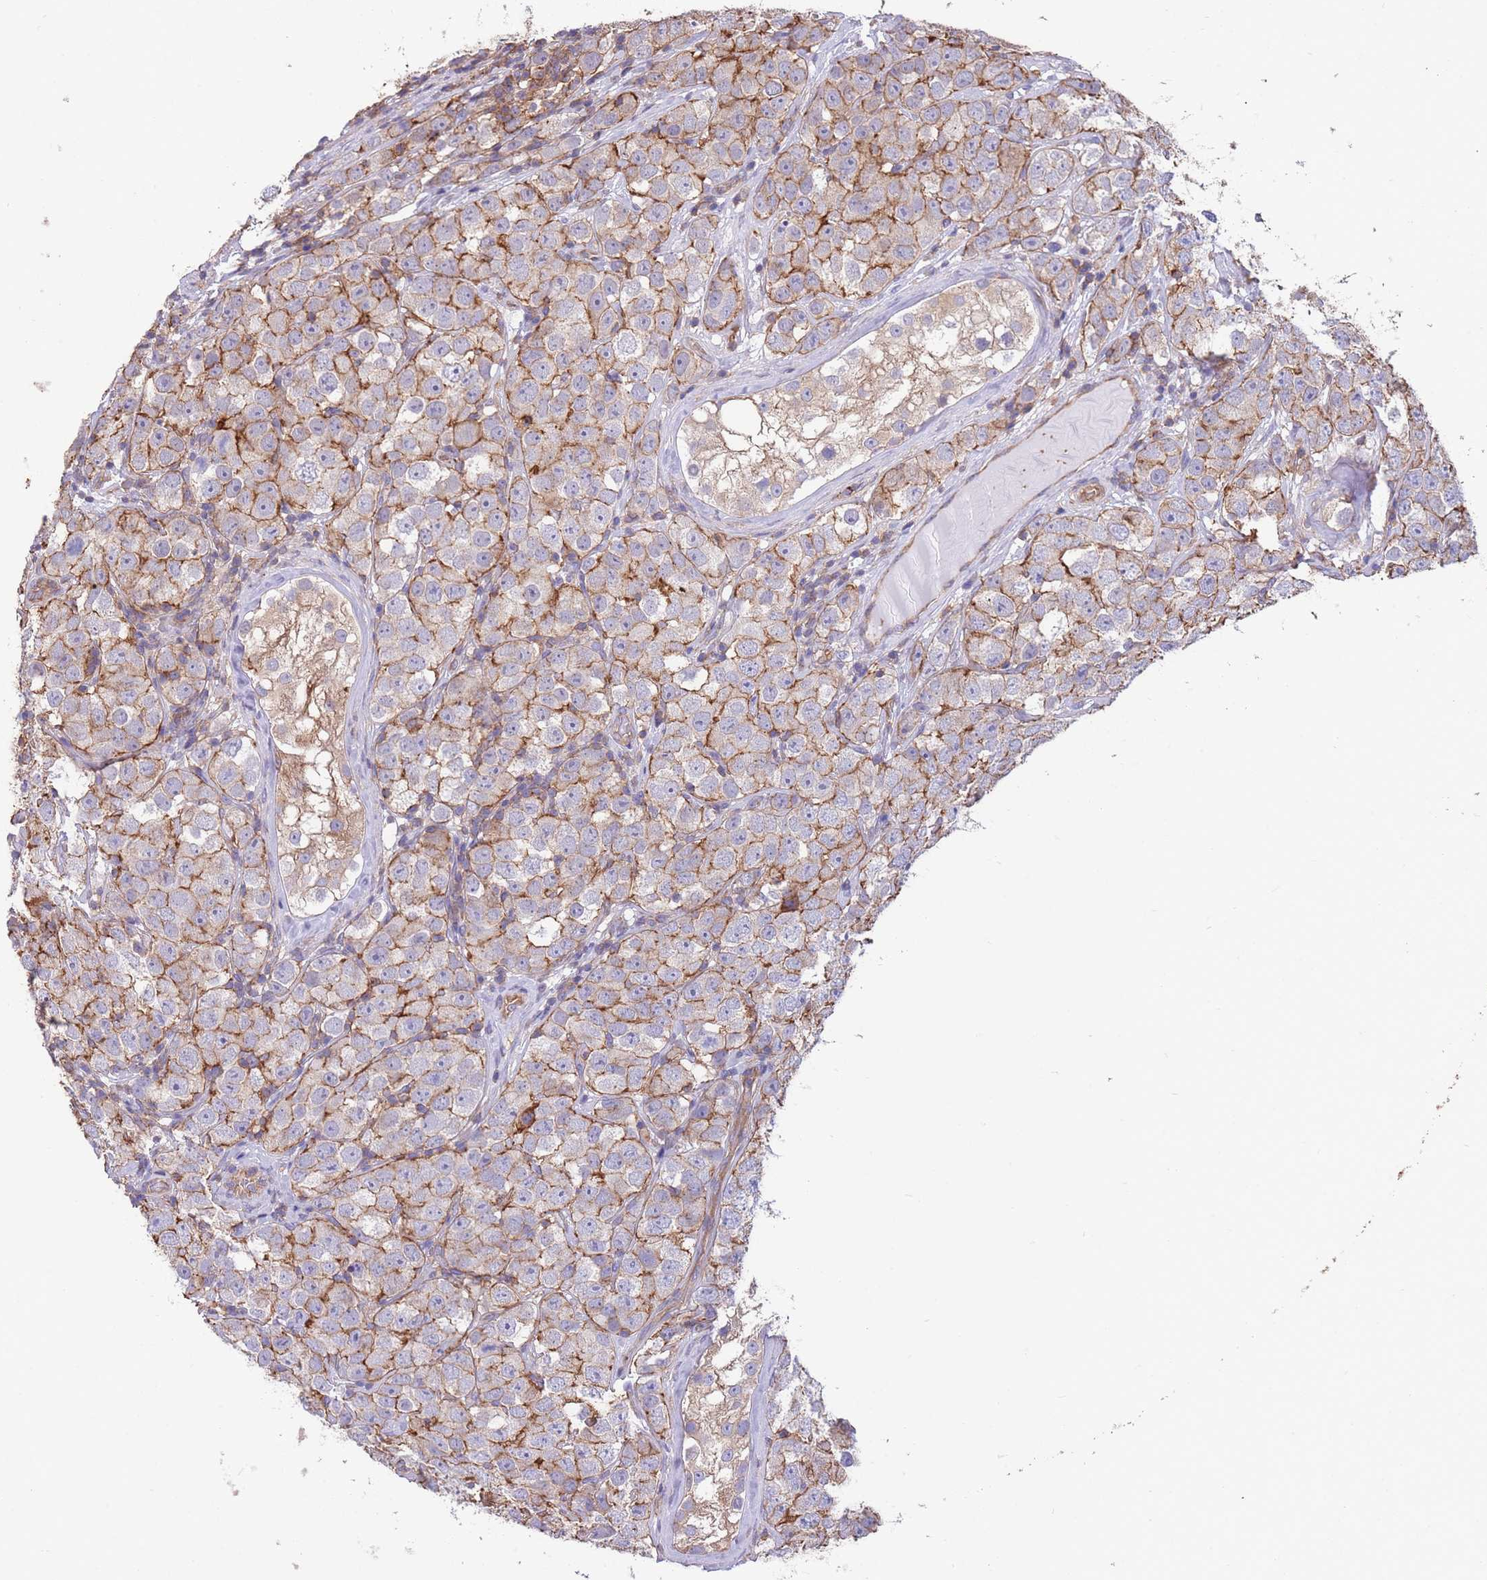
{"staining": {"intensity": "moderate", "quantity": ">75%", "location": "cytoplasmic/membranous"}, "tissue": "testis cancer", "cell_type": "Tumor cells", "image_type": "cancer", "snomed": [{"axis": "morphology", "description": "Seminoma, NOS"}, {"axis": "topography", "description": "Testis"}], "caption": "DAB immunohistochemical staining of human seminoma (testis) shows moderate cytoplasmic/membranous protein expression in about >75% of tumor cells. Immunohistochemistry (ihc) stains the protein of interest in brown and the nuclei are stained blue.", "gene": "LRRN4CL", "patient": {"sex": "male", "age": 28}}